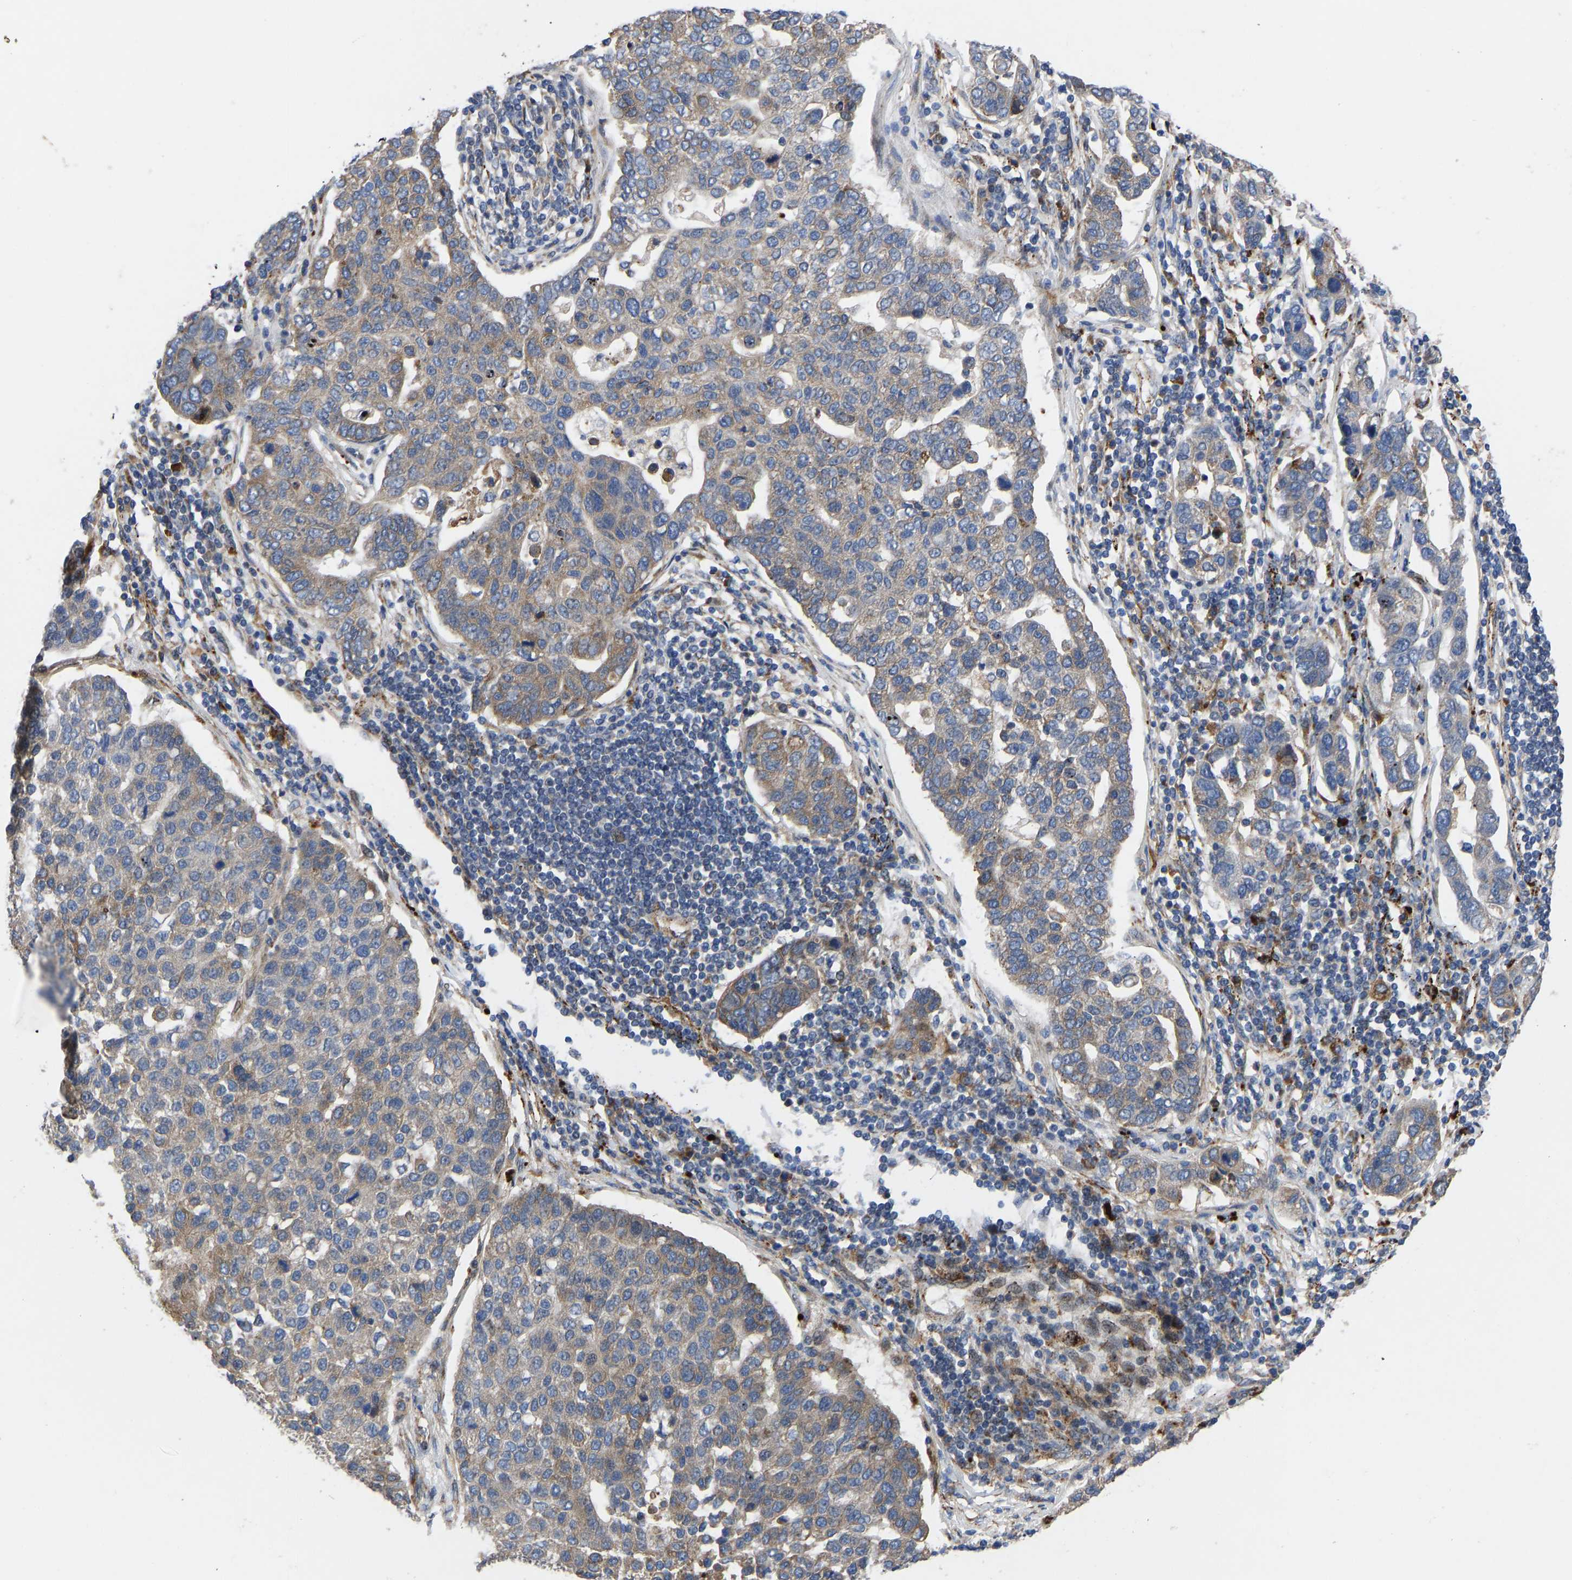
{"staining": {"intensity": "weak", "quantity": "25%-75%", "location": "cytoplasmic/membranous"}, "tissue": "pancreatic cancer", "cell_type": "Tumor cells", "image_type": "cancer", "snomed": [{"axis": "morphology", "description": "Adenocarcinoma, NOS"}, {"axis": "topography", "description": "Pancreas"}], "caption": "A low amount of weak cytoplasmic/membranous positivity is appreciated in approximately 25%-75% of tumor cells in pancreatic cancer (adenocarcinoma) tissue.", "gene": "TMEM38B", "patient": {"sex": "female", "age": 61}}